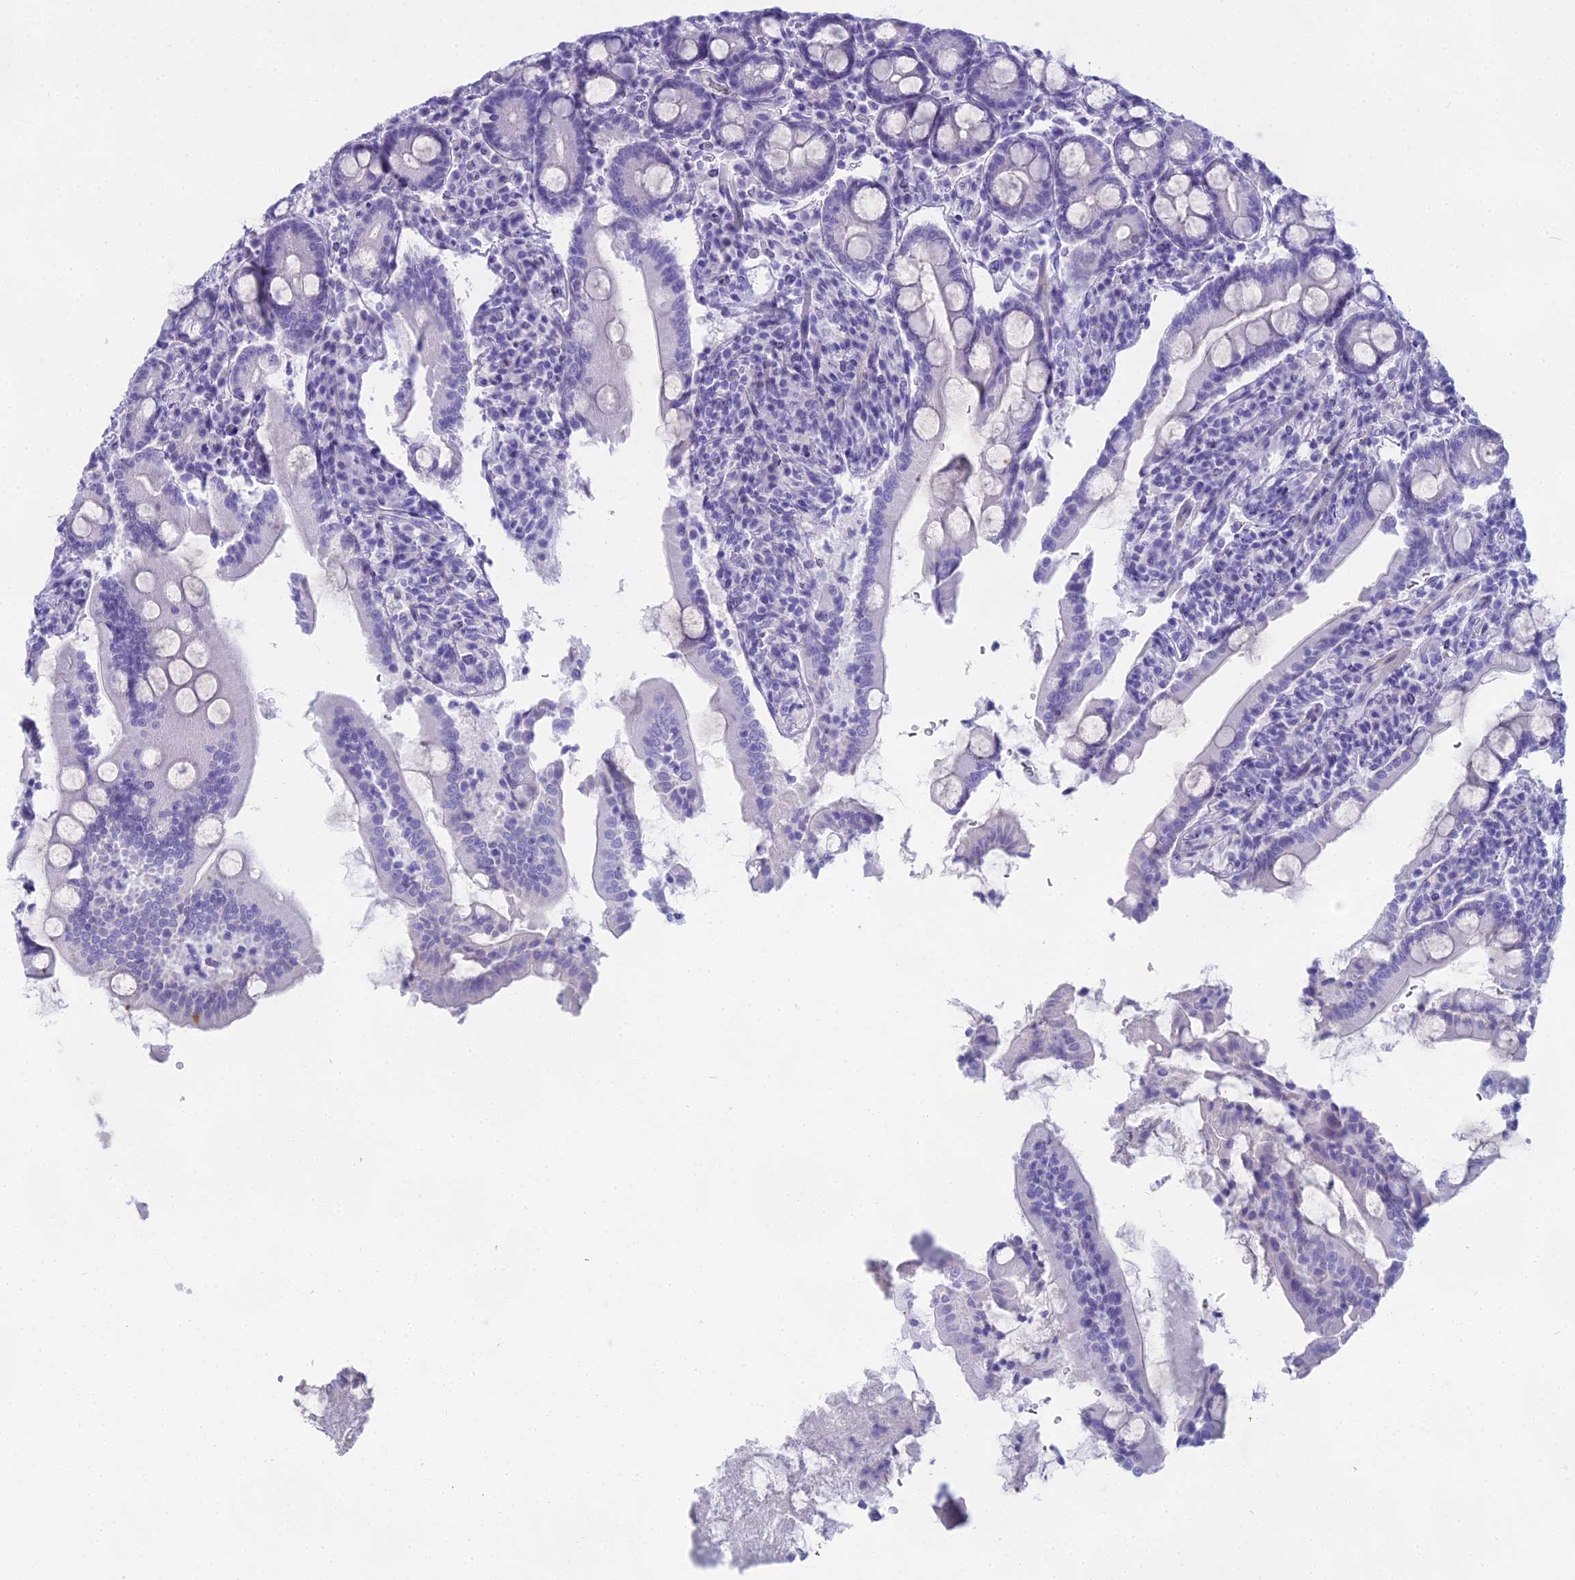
{"staining": {"intensity": "negative", "quantity": "none", "location": "none"}, "tissue": "duodenum", "cell_type": "Glandular cells", "image_type": "normal", "snomed": [{"axis": "morphology", "description": "Normal tissue, NOS"}, {"axis": "topography", "description": "Duodenum"}], "caption": "Photomicrograph shows no protein positivity in glandular cells of normal duodenum. The staining is performed using DAB brown chromogen with nuclei counter-stained in using hematoxylin.", "gene": "UNC80", "patient": {"sex": "male", "age": 35}}